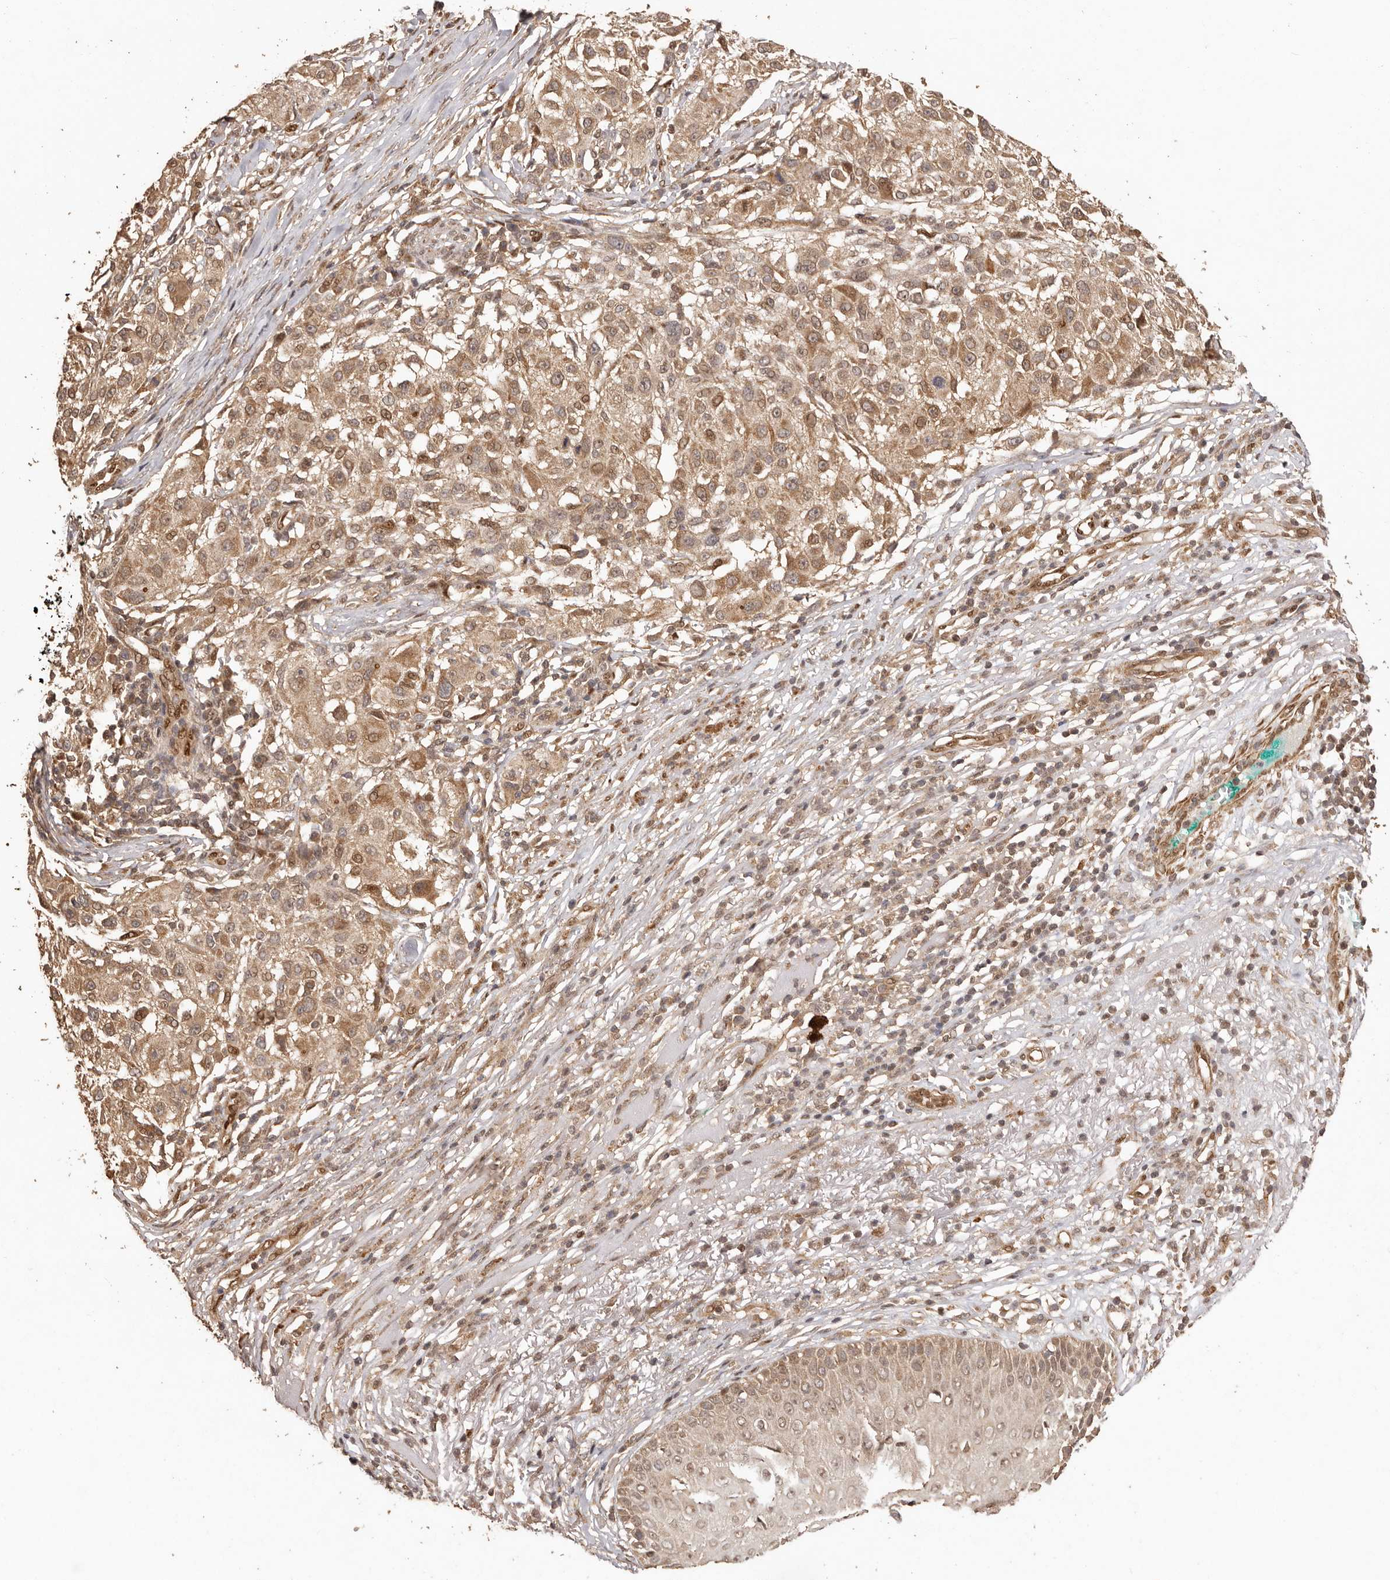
{"staining": {"intensity": "weak", "quantity": ">75%", "location": "cytoplasmic/membranous"}, "tissue": "melanoma", "cell_type": "Tumor cells", "image_type": "cancer", "snomed": [{"axis": "morphology", "description": "Necrosis, NOS"}, {"axis": "morphology", "description": "Malignant melanoma, NOS"}, {"axis": "topography", "description": "Skin"}], "caption": "High-power microscopy captured an IHC histopathology image of malignant melanoma, revealing weak cytoplasmic/membranous positivity in approximately >75% of tumor cells.", "gene": "UBR2", "patient": {"sex": "female", "age": 87}}